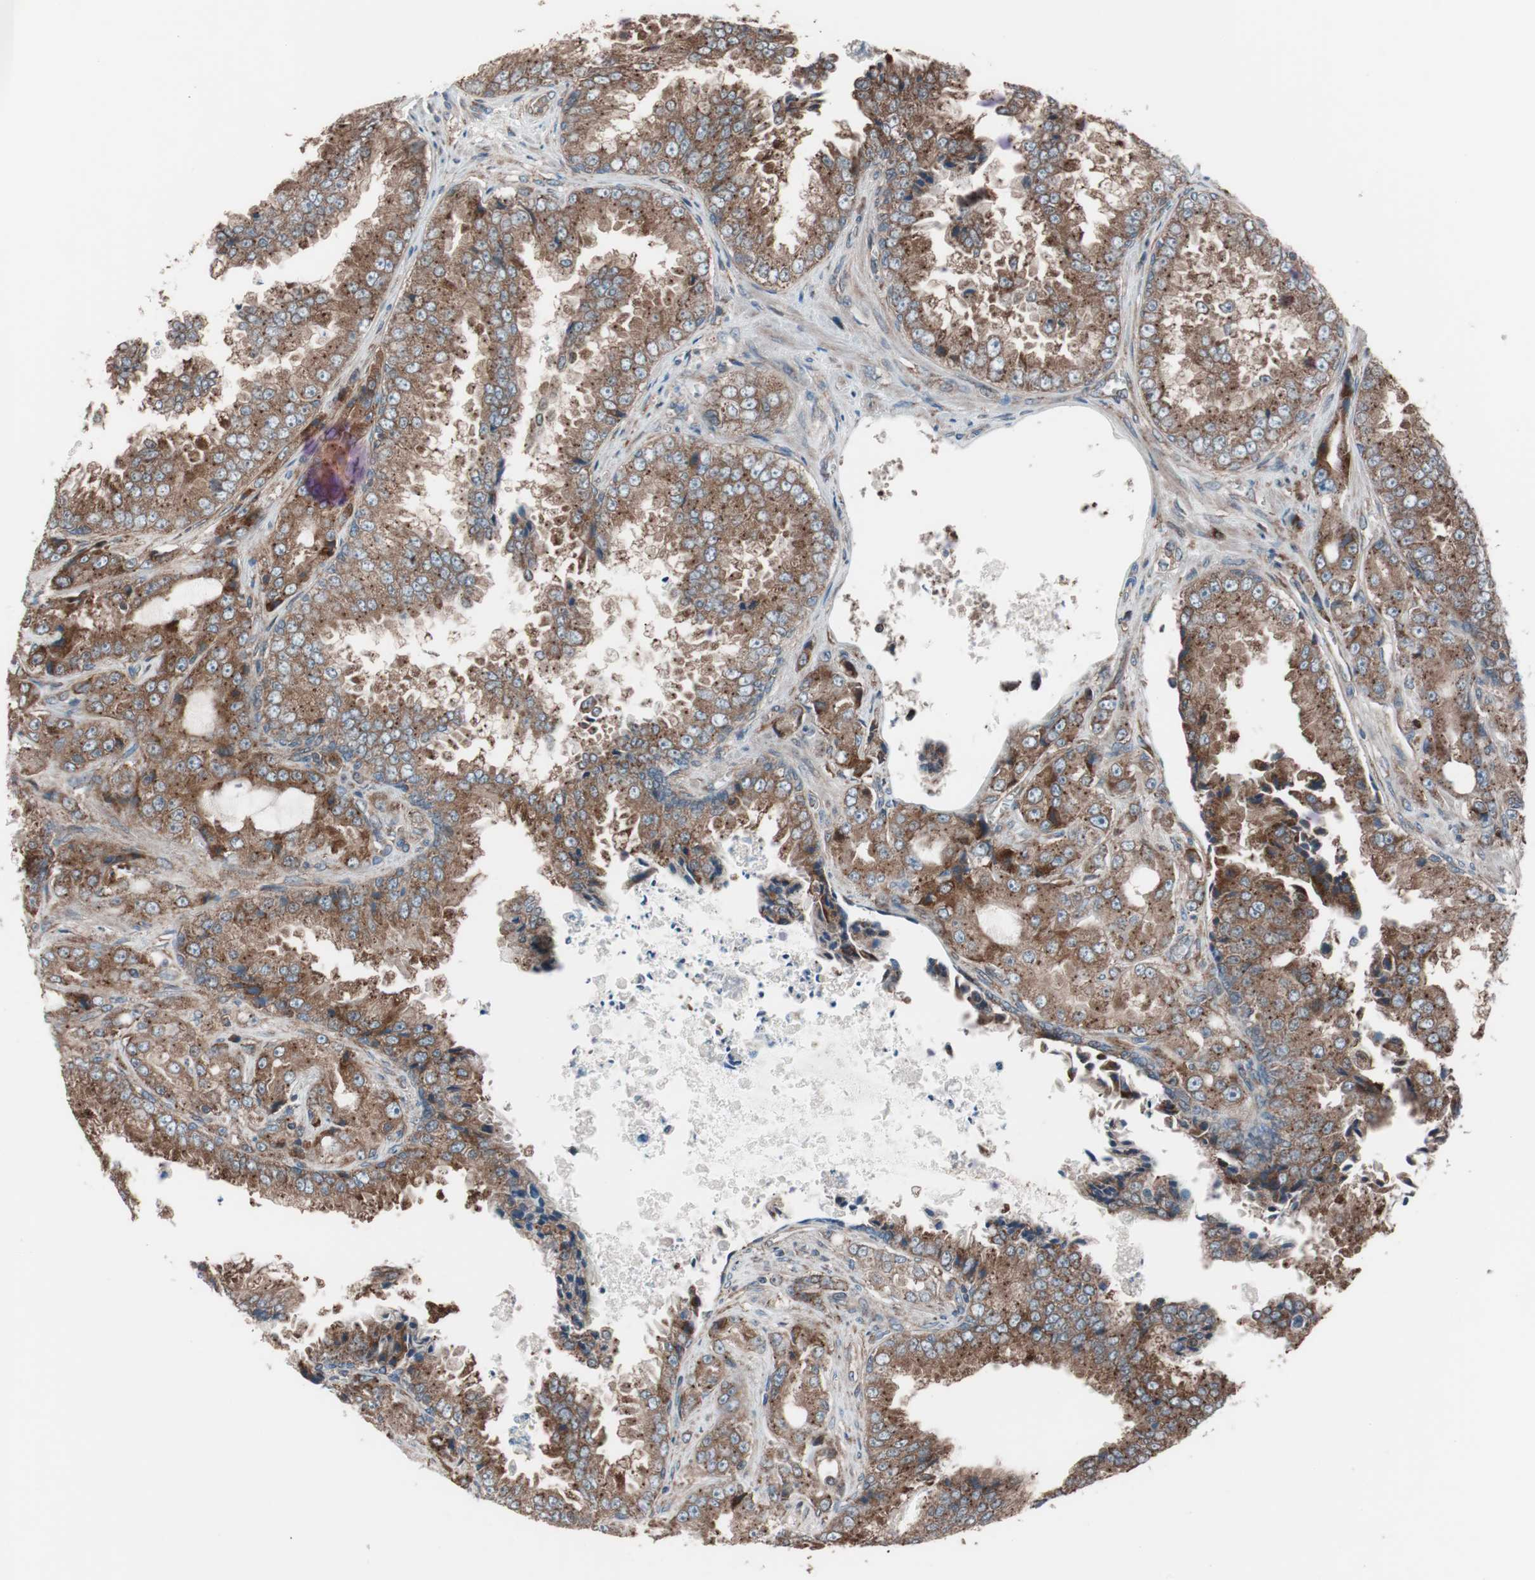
{"staining": {"intensity": "moderate", "quantity": ">75%", "location": "cytoplasmic/membranous"}, "tissue": "prostate cancer", "cell_type": "Tumor cells", "image_type": "cancer", "snomed": [{"axis": "morphology", "description": "Adenocarcinoma, High grade"}, {"axis": "topography", "description": "Prostate"}], "caption": "Immunohistochemical staining of prostate adenocarcinoma (high-grade) displays medium levels of moderate cytoplasmic/membranous protein positivity in about >75% of tumor cells. (brown staining indicates protein expression, while blue staining denotes nuclei).", "gene": "SEC31A", "patient": {"sex": "male", "age": 73}}